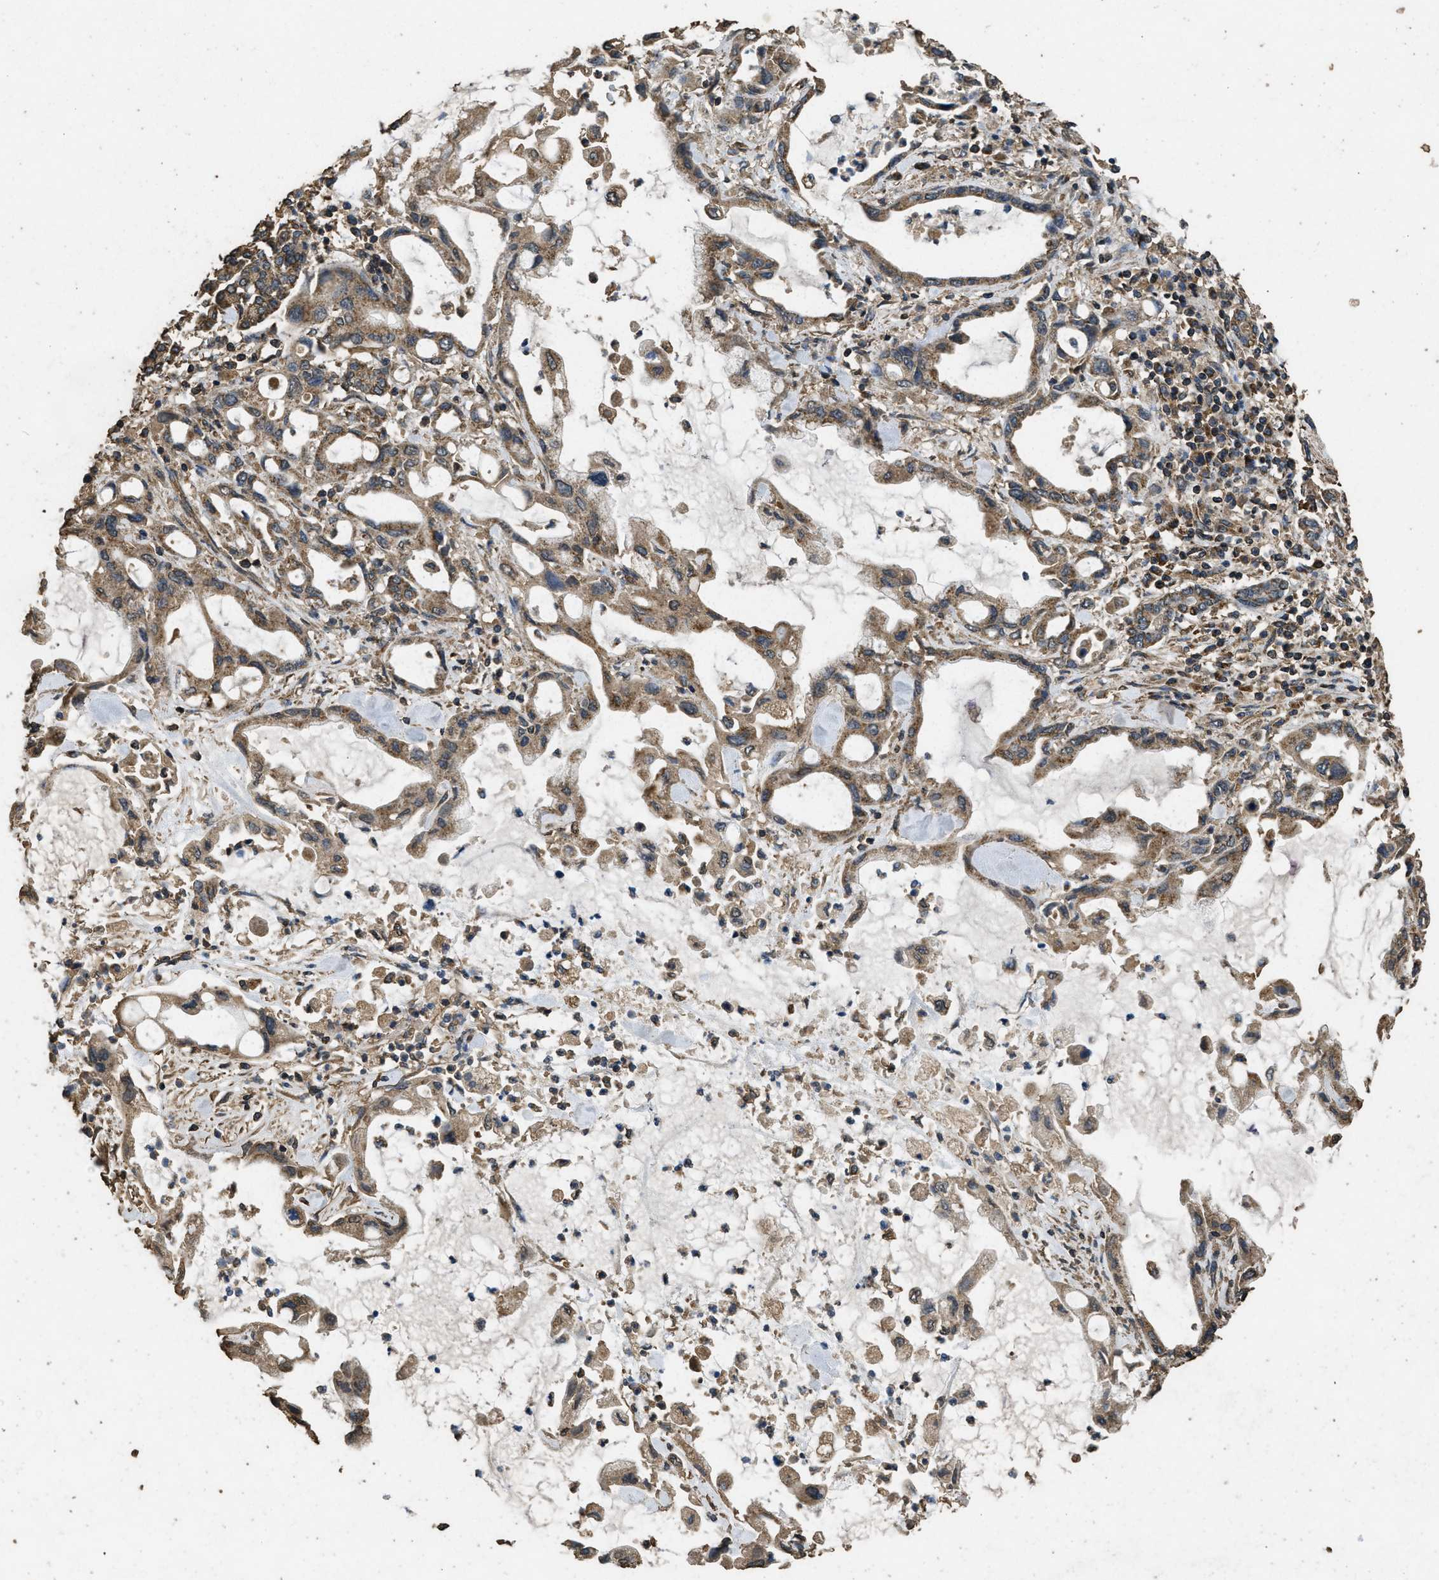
{"staining": {"intensity": "moderate", "quantity": ">75%", "location": "cytoplasmic/membranous"}, "tissue": "pancreatic cancer", "cell_type": "Tumor cells", "image_type": "cancer", "snomed": [{"axis": "morphology", "description": "Adenocarcinoma, NOS"}, {"axis": "topography", "description": "Pancreas"}], "caption": "This photomicrograph demonstrates immunohistochemistry (IHC) staining of human pancreatic adenocarcinoma, with medium moderate cytoplasmic/membranous expression in about >75% of tumor cells.", "gene": "CYRIA", "patient": {"sex": "female", "age": 57}}